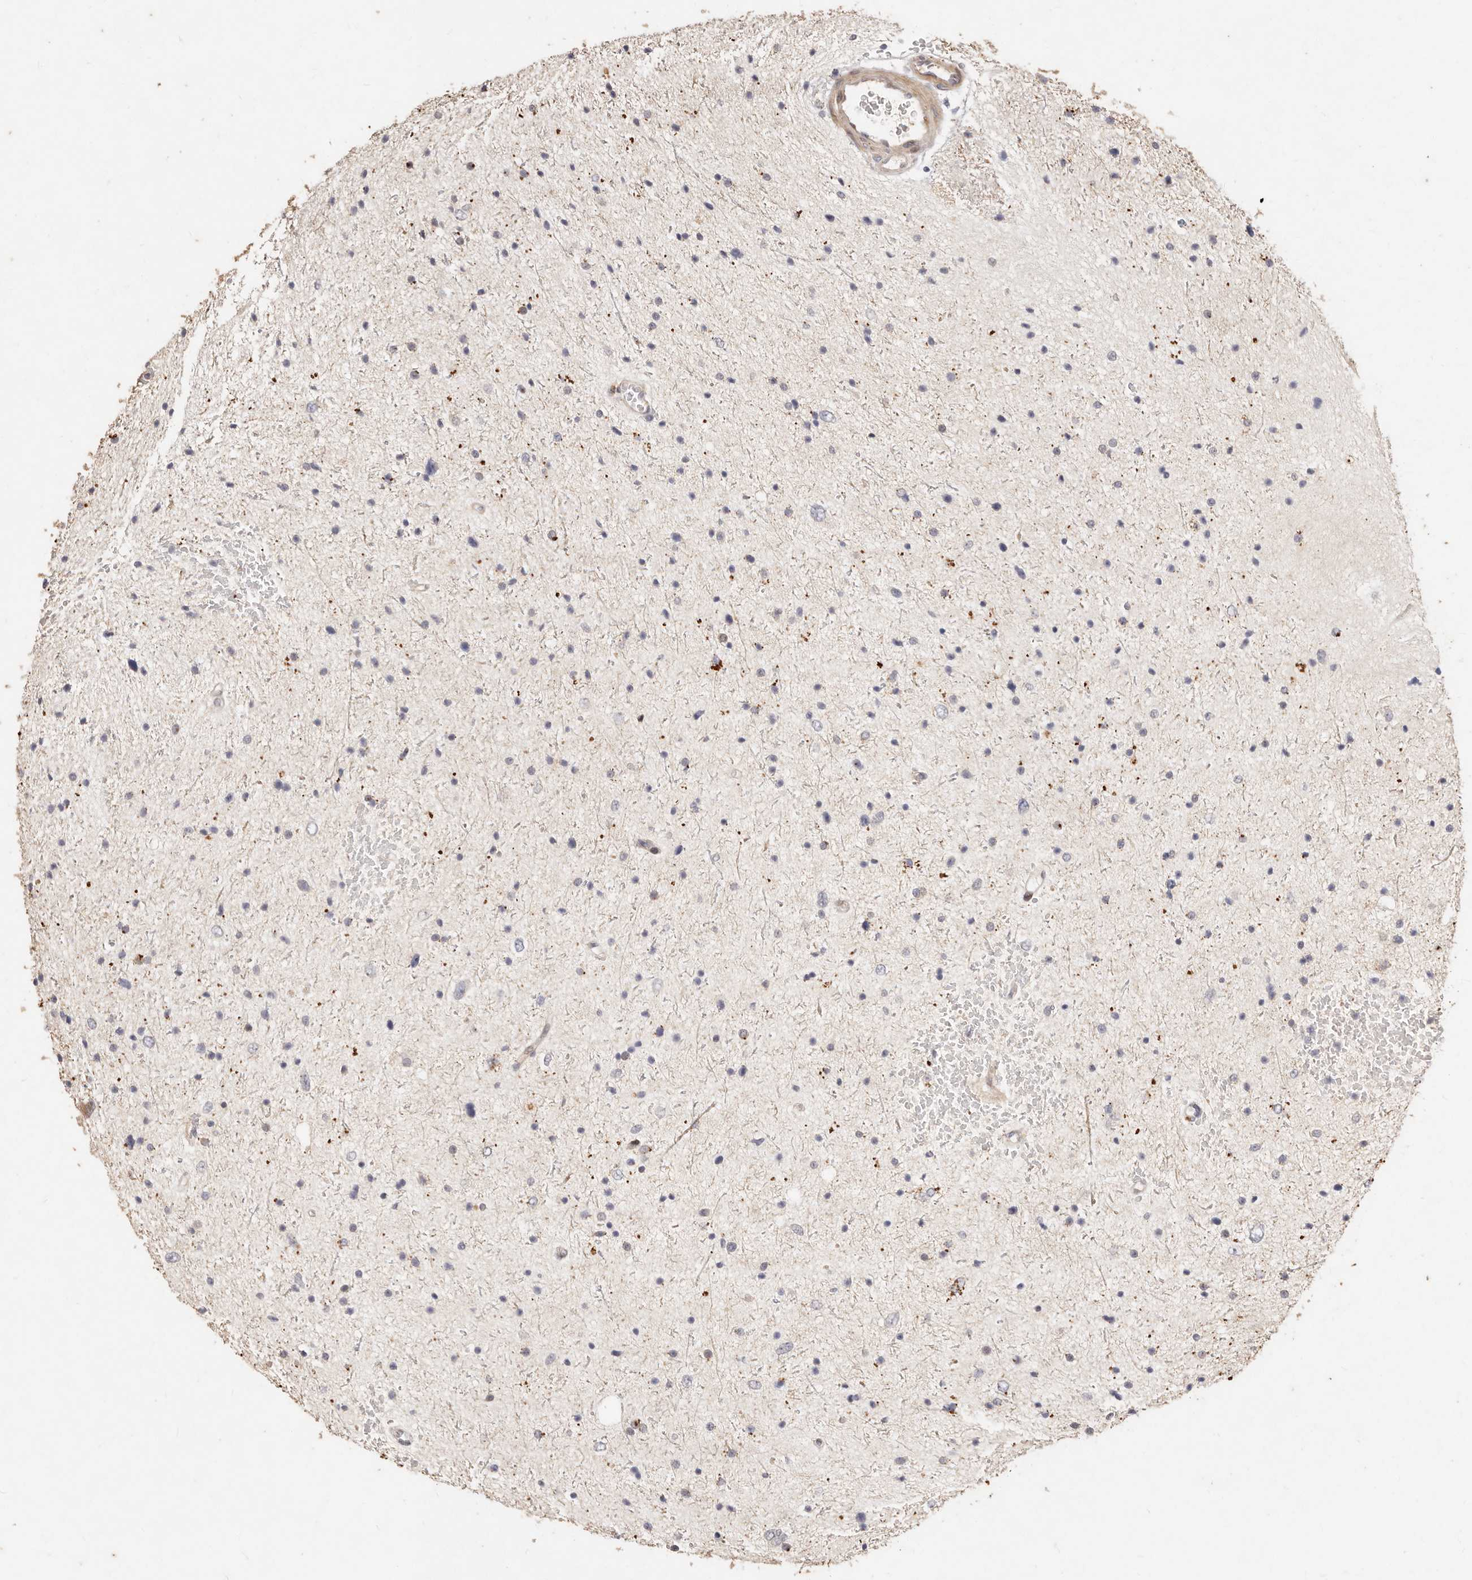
{"staining": {"intensity": "negative", "quantity": "none", "location": "none"}, "tissue": "glioma", "cell_type": "Tumor cells", "image_type": "cancer", "snomed": [{"axis": "morphology", "description": "Glioma, malignant, Low grade"}, {"axis": "topography", "description": "Brain"}], "caption": "Immunohistochemistry histopathology image of neoplastic tissue: human glioma stained with DAB shows no significant protein positivity in tumor cells. Brightfield microscopy of immunohistochemistry stained with DAB (3,3'-diaminobenzidine) (brown) and hematoxylin (blue), captured at high magnification.", "gene": "KIF9", "patient": {"sex": "female", "age": 37}}